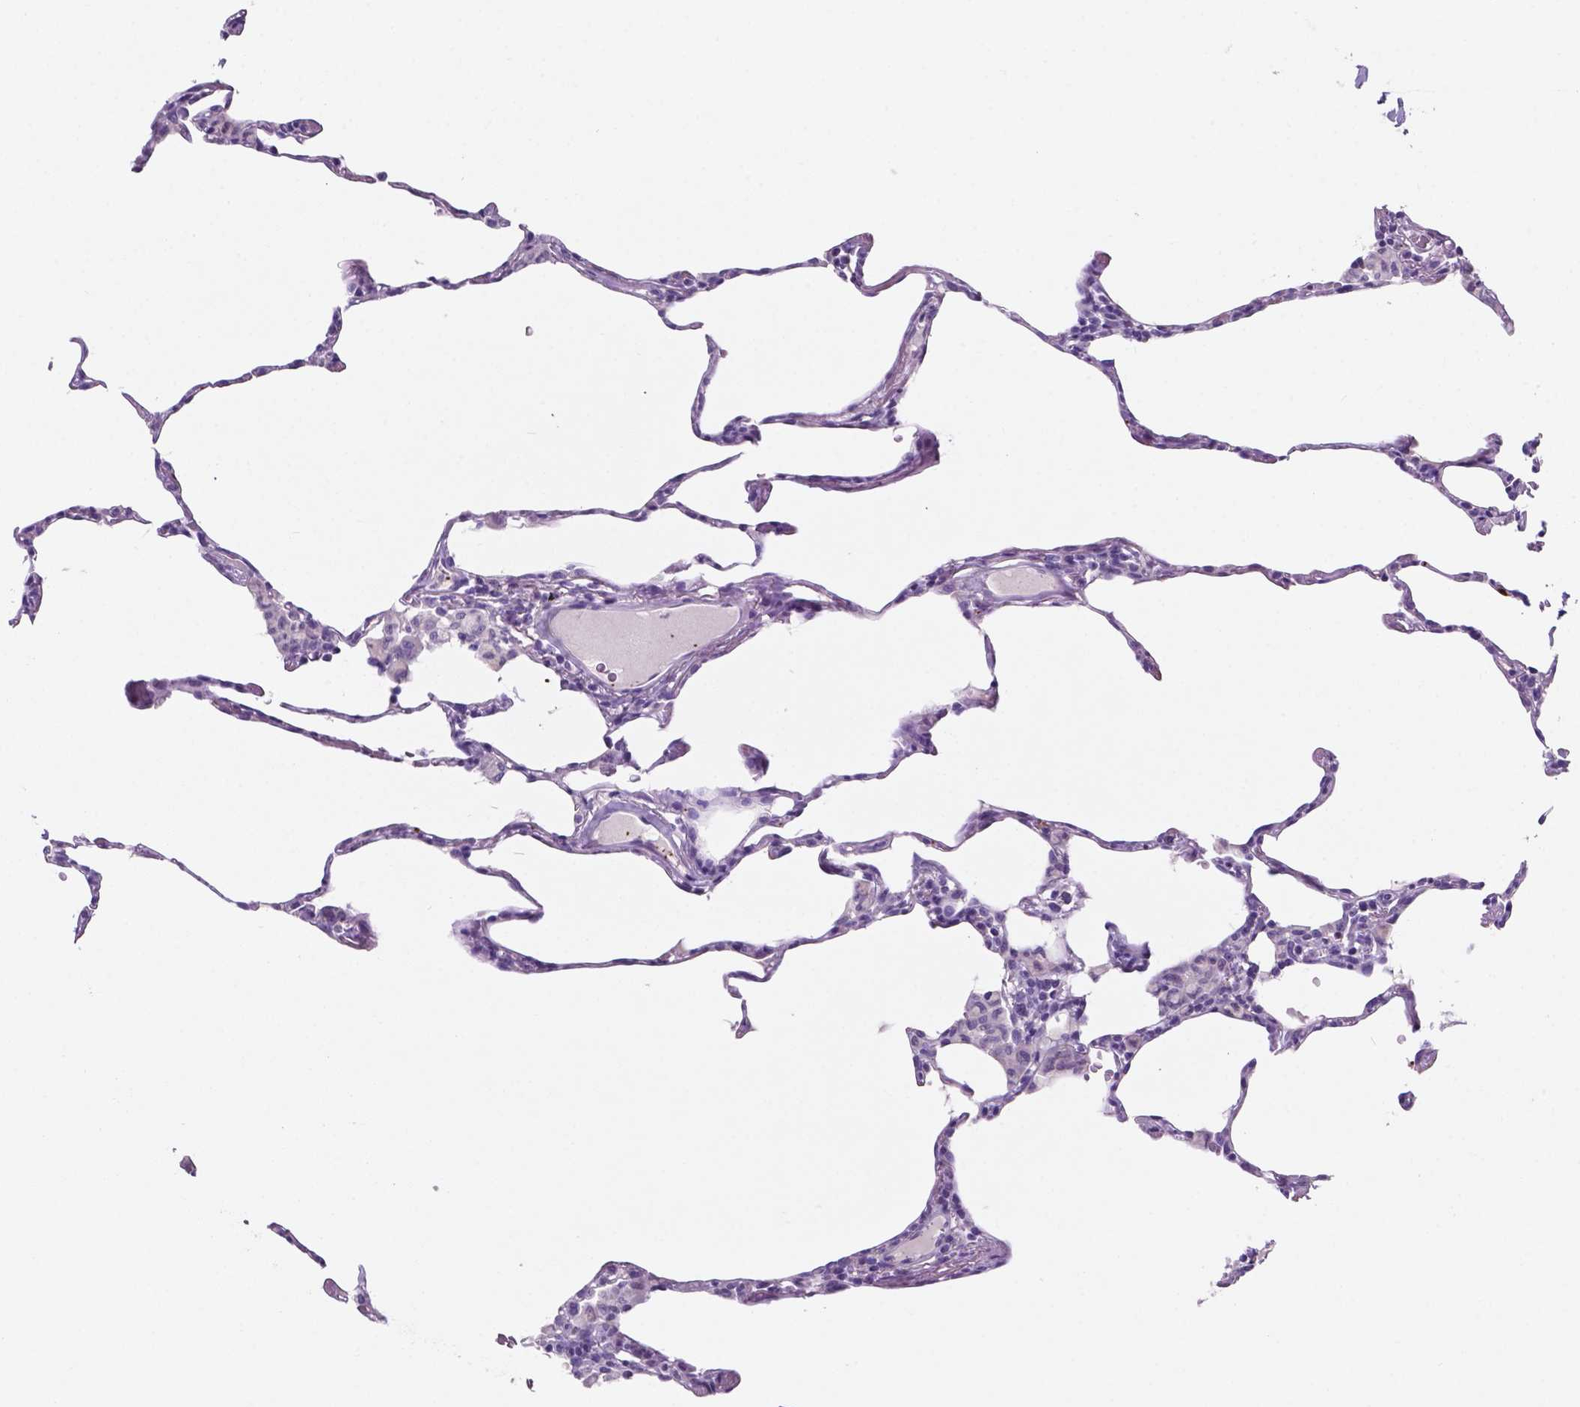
{"staining": {"intensity": "negative", "quantity": "none", "location": "none"}, "tissue": "lung", "cell_type": "Alveolar cells", "image_type": "normal", "snomed": [{"axis": "morphology", "description": "Normal tissue, NOS"}, {"axis": "topography", "description": "Lung"}], "caption": "Photomicrograph shows no significant protein expression in alveolar cells of unremarkable lung. (Stains: DAB (3,3'-diaminobenzidine) IHC with hematoxylin counter stain, Microscopy: brightfield microscopy at high magnification).", "gene": "EBLN2", "patient": {"sex": "female", "age": 57}}